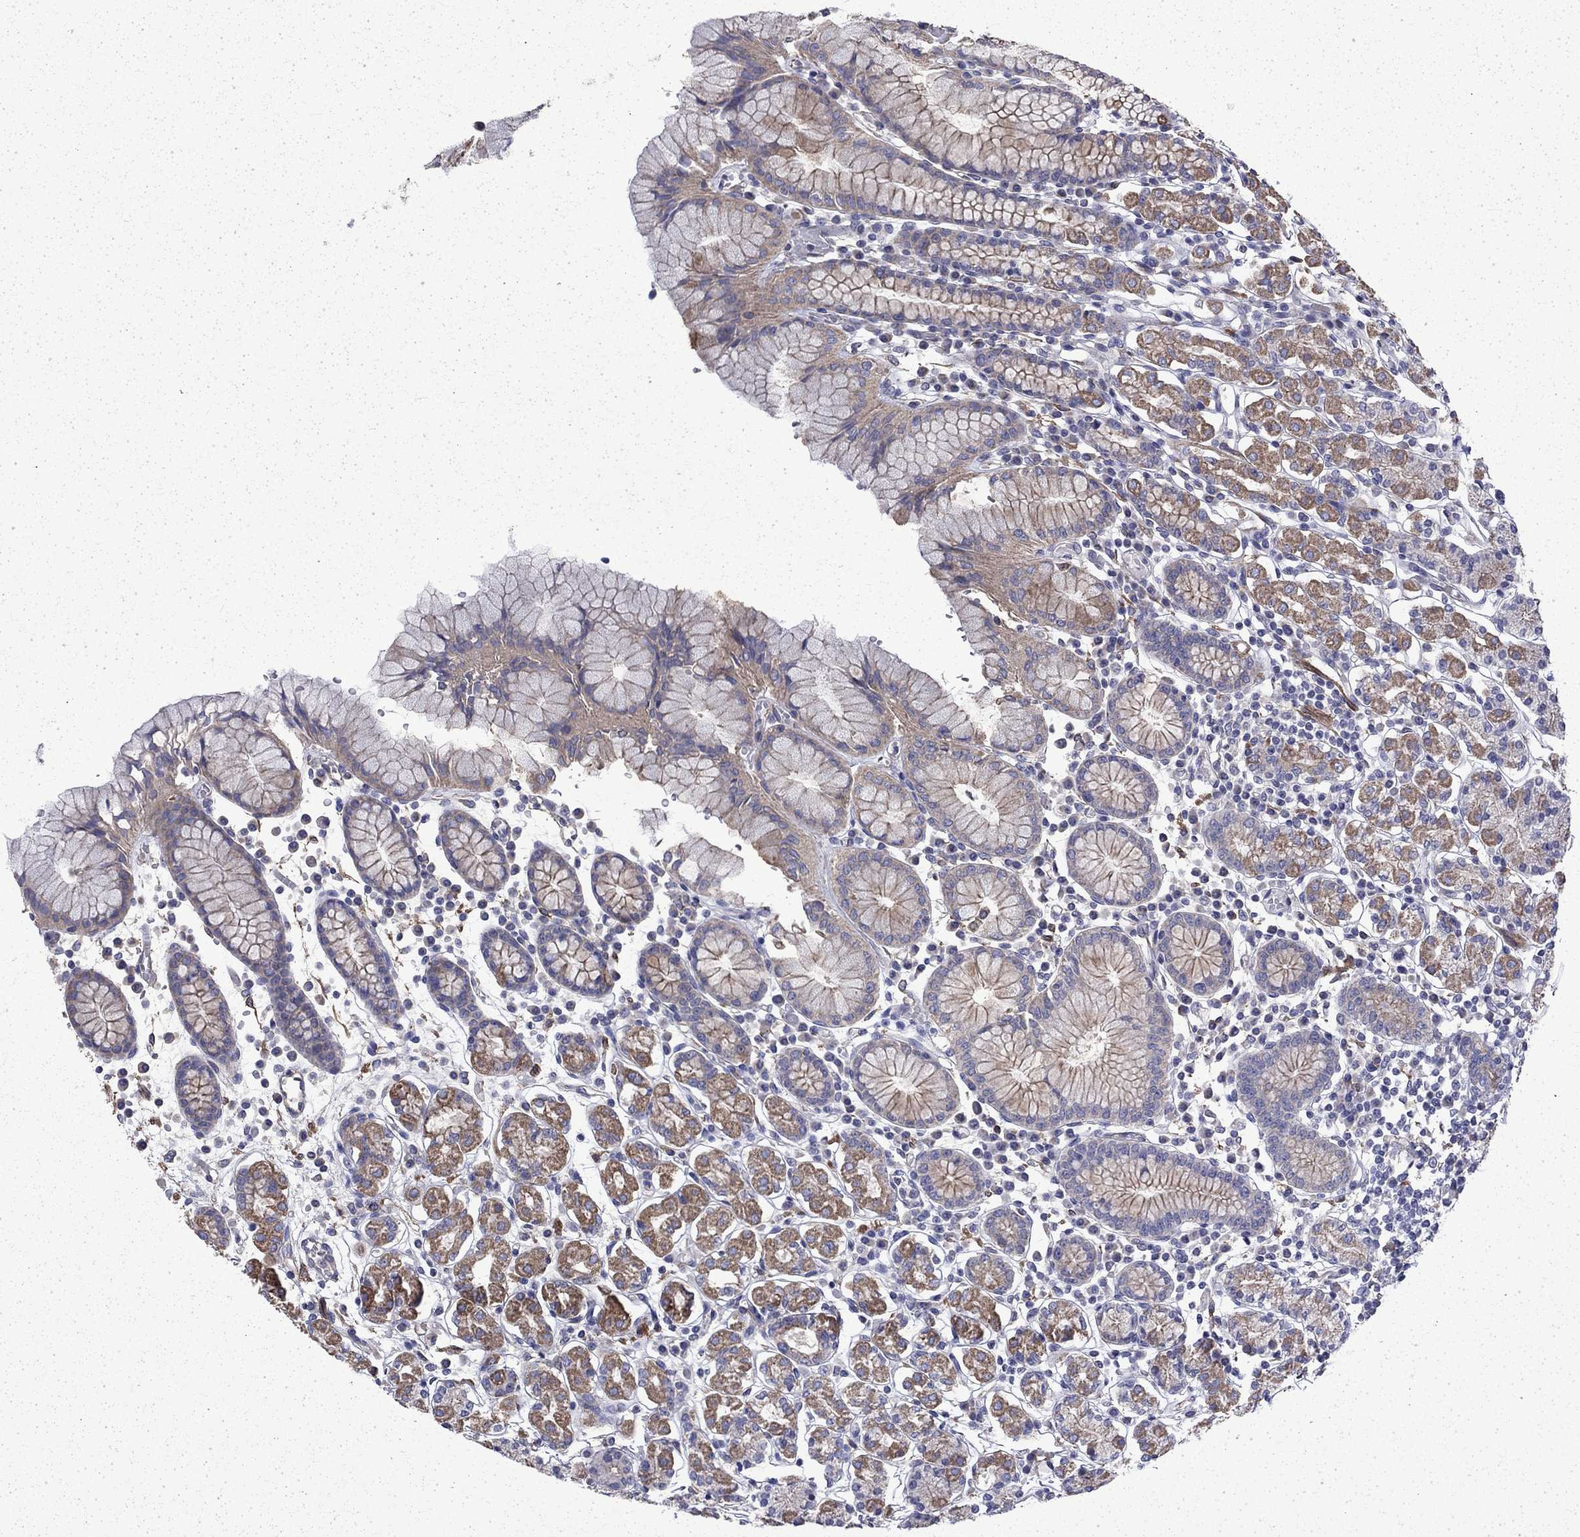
{"staining": {"intensity": "moderate", "quantity": "25%-75%", "location": "cytoplasmic/membranous"}, "tissue": "stomach", "cell_type": "Glandular cells", "image_type": "normal", "snomed": [{"axis": "morphology", "description": "Normal tissue, NOS"}, {"axis": "topography", "description": "Stomach, upper"}, {"axis": "topography", "description": "Stomach"}], "caption": "Immunohistochemistry (IHC) of unremarkable human stomach demonstrates medium levels of moderate cytoplasmic/membranous positivity in approximately 25%-75% of glandular cells. (brown staining indicates protein expression, while blue staining denotes nuclei).", "gene": "DTNA", "patient": {"sex": "male", "age": 62}}